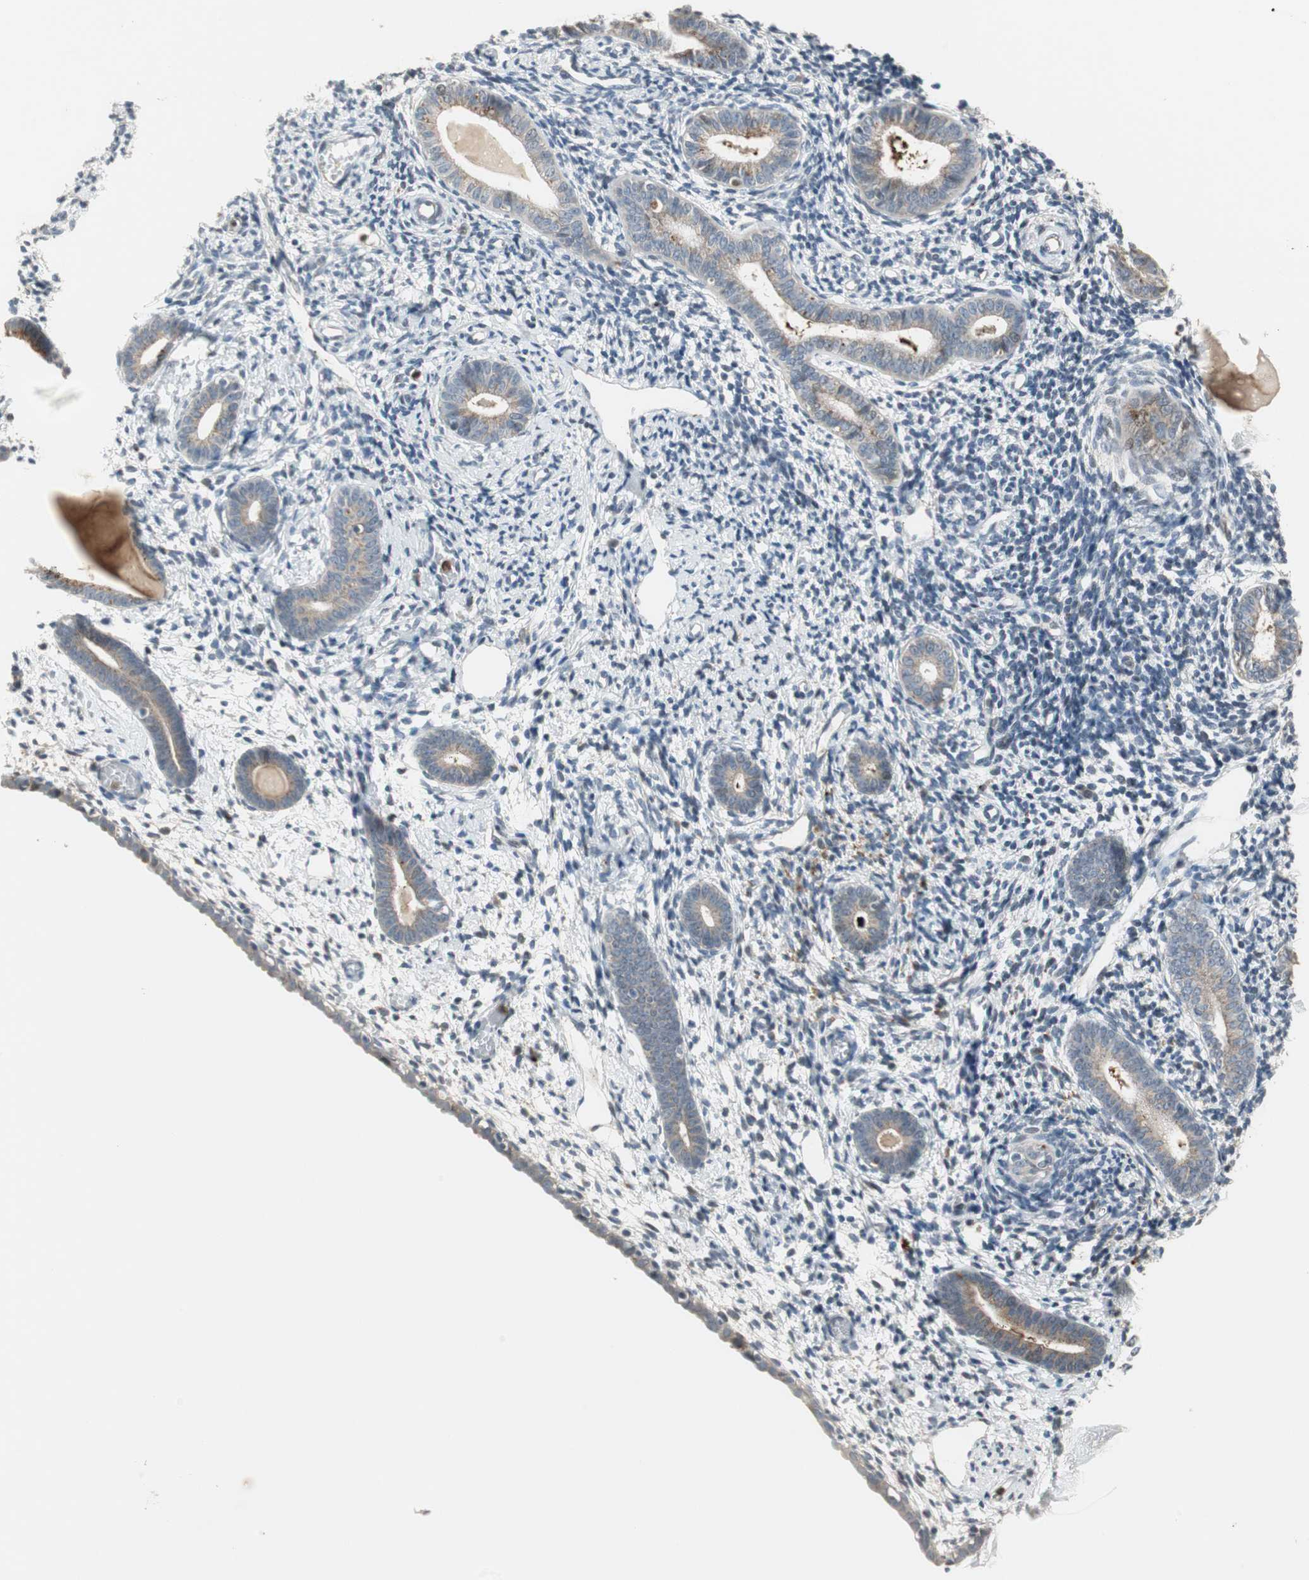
{"staining": {"intensity": "negative", "quantity": "none", "location": "none"}, "tissue": "endometrium", "cell_type": "Cells in endometrial stroma", "image_type": "normal", "snomed": [{"axis": "morphology", "description": "Normal tissue, NOS"}, {"axis": "topography", "description": "Endometrium"}], "caption": "Benign endometrium was stained to show a protein in brown. There is no significant staining in cells in endometrial stroma. (Immunohistochemistry, brightfield microscopy, high magnification).", "gene": "SNX4", "patient": {"sex": "female", "age": 71}}